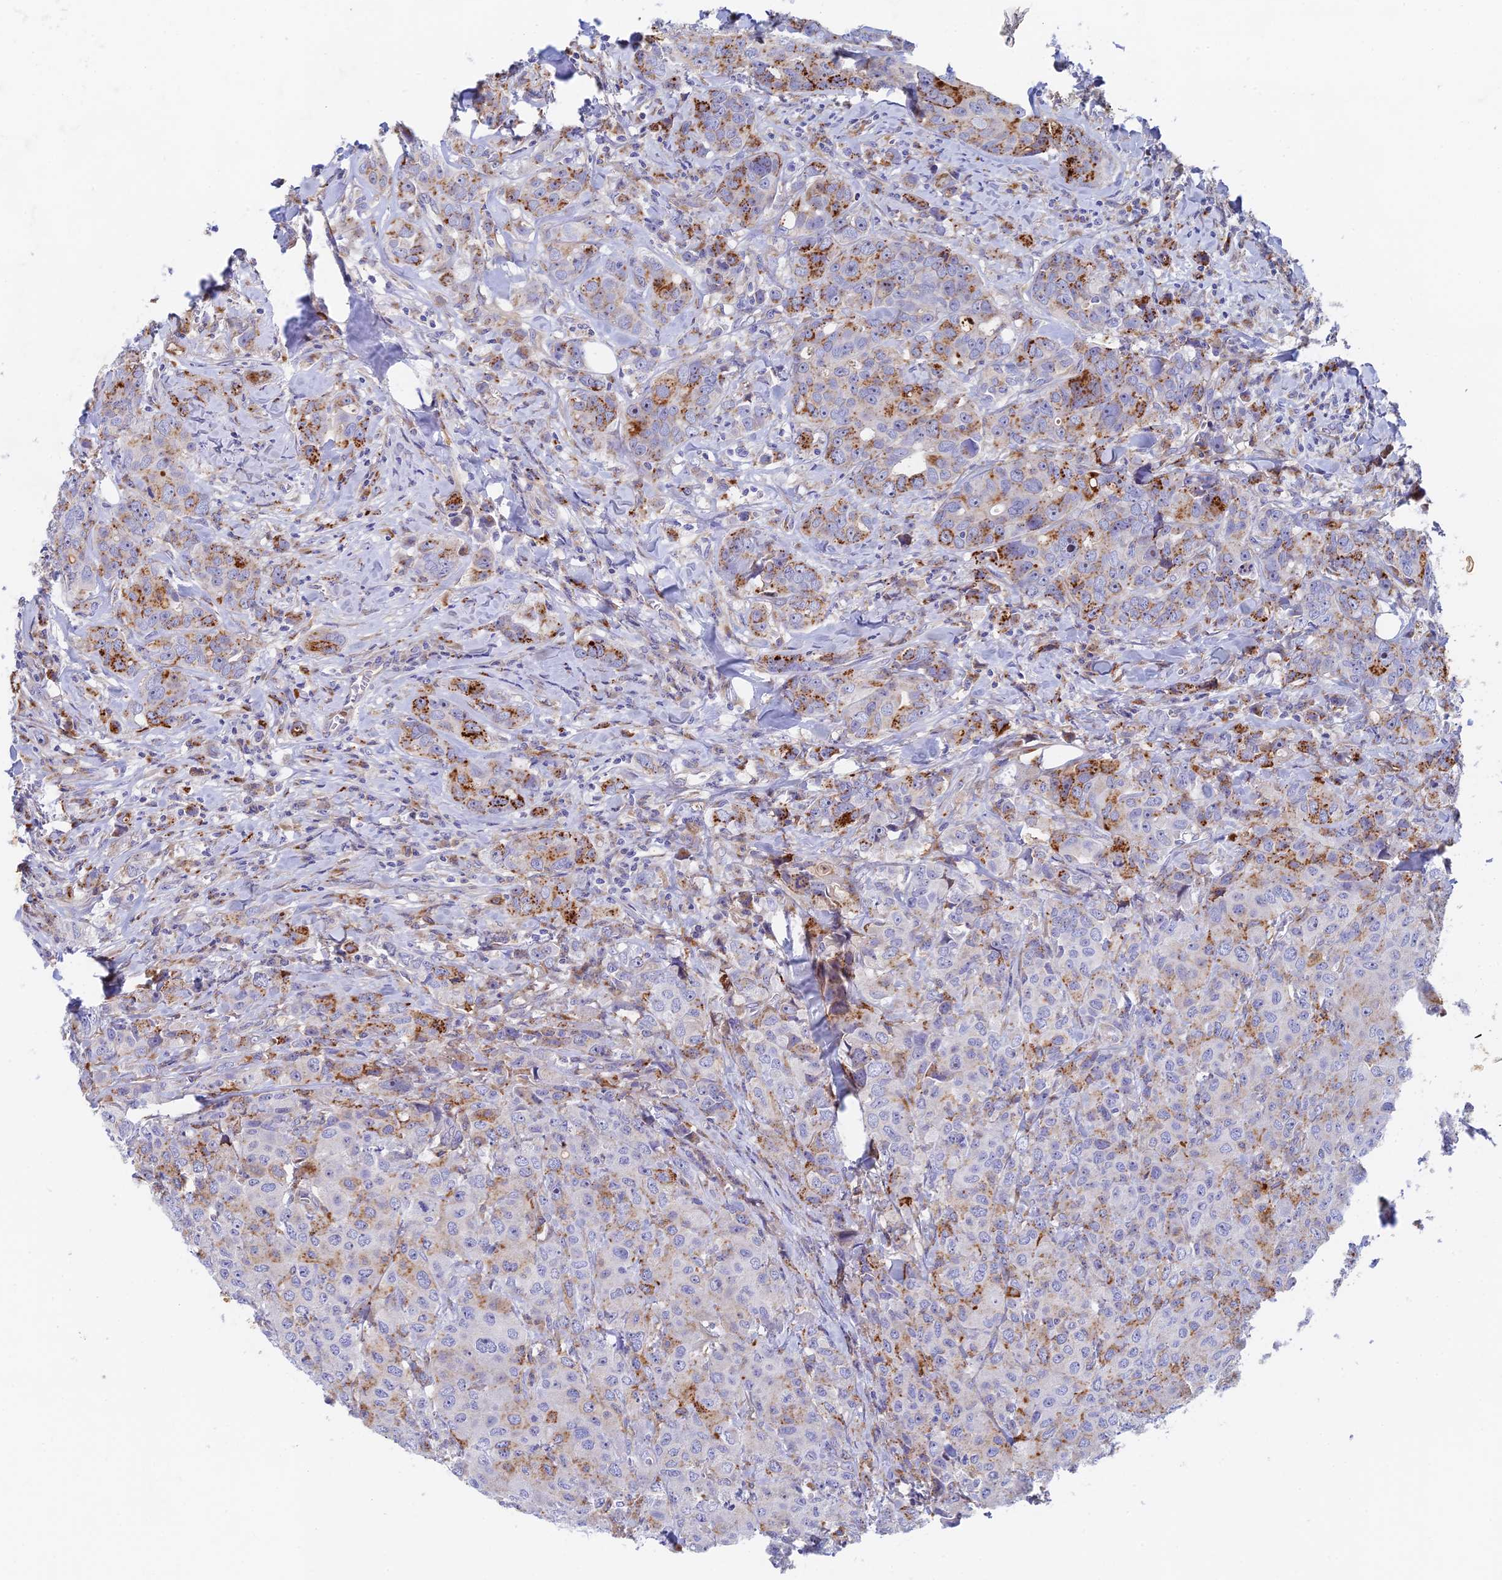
{"staining": {"intensity": "strong", "quantity": "<25%", "location": "cytoplasmic/membranous"}, "tissue": "breast cancer", "cell_type": "Tumor cells", "image_type": "cancer", "snomed": [{"axis": "morphology", "description": "Duct carcinoma"}, {"axis": "topography", "description": "Breast"}], "caption": "Breast cancer (infiltrating ductal carcinoma) tissue exhibits strong cytoplasmic/membranous staining in about <25% of tumor cells", "gene": "RPGRIP1L", "patient": {"sex": "female", "age": 43}}